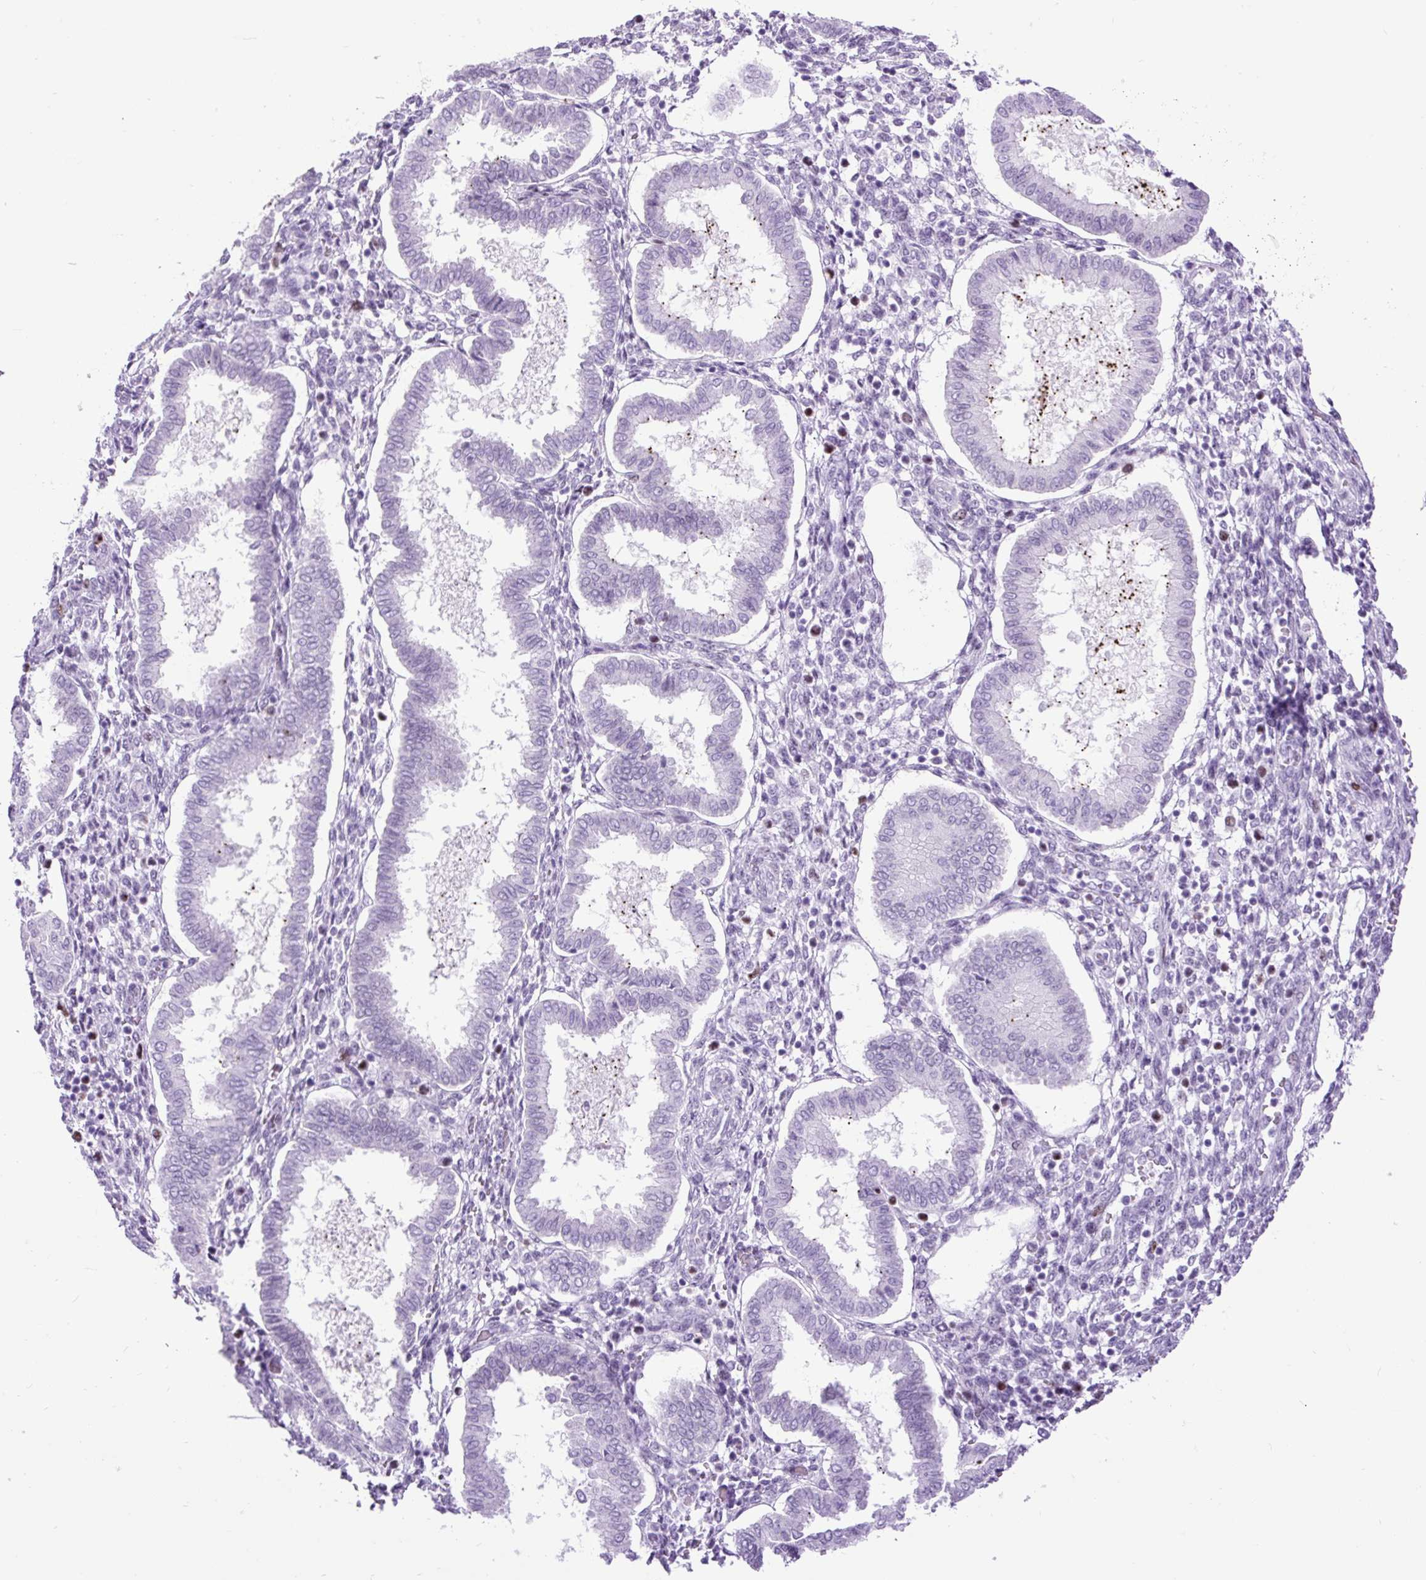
{"staining": {"intensity": "negative", "quantity": "none", "location": "none"}, "tissue": "endometrium", "cell_type": "Cells in endometrial stroma", "image_type": "normal", "snomed": [{"axis": "morphology", "description": "Normal tissue, NOS"}, {"axis": "topography", "description": "Endometrium"}], "caption": "Histopathology image shows no protein staining in cells in endometrial stroma of benign endometrium. (Stains: DAB (3,3'-diaminobenzidine) IHC with hematoxylin counter stain, Microscopy: brightfield microscopy at high magnification).", "gene": "RACGAP1", "patient": {"sex": "female", "age": 24}}